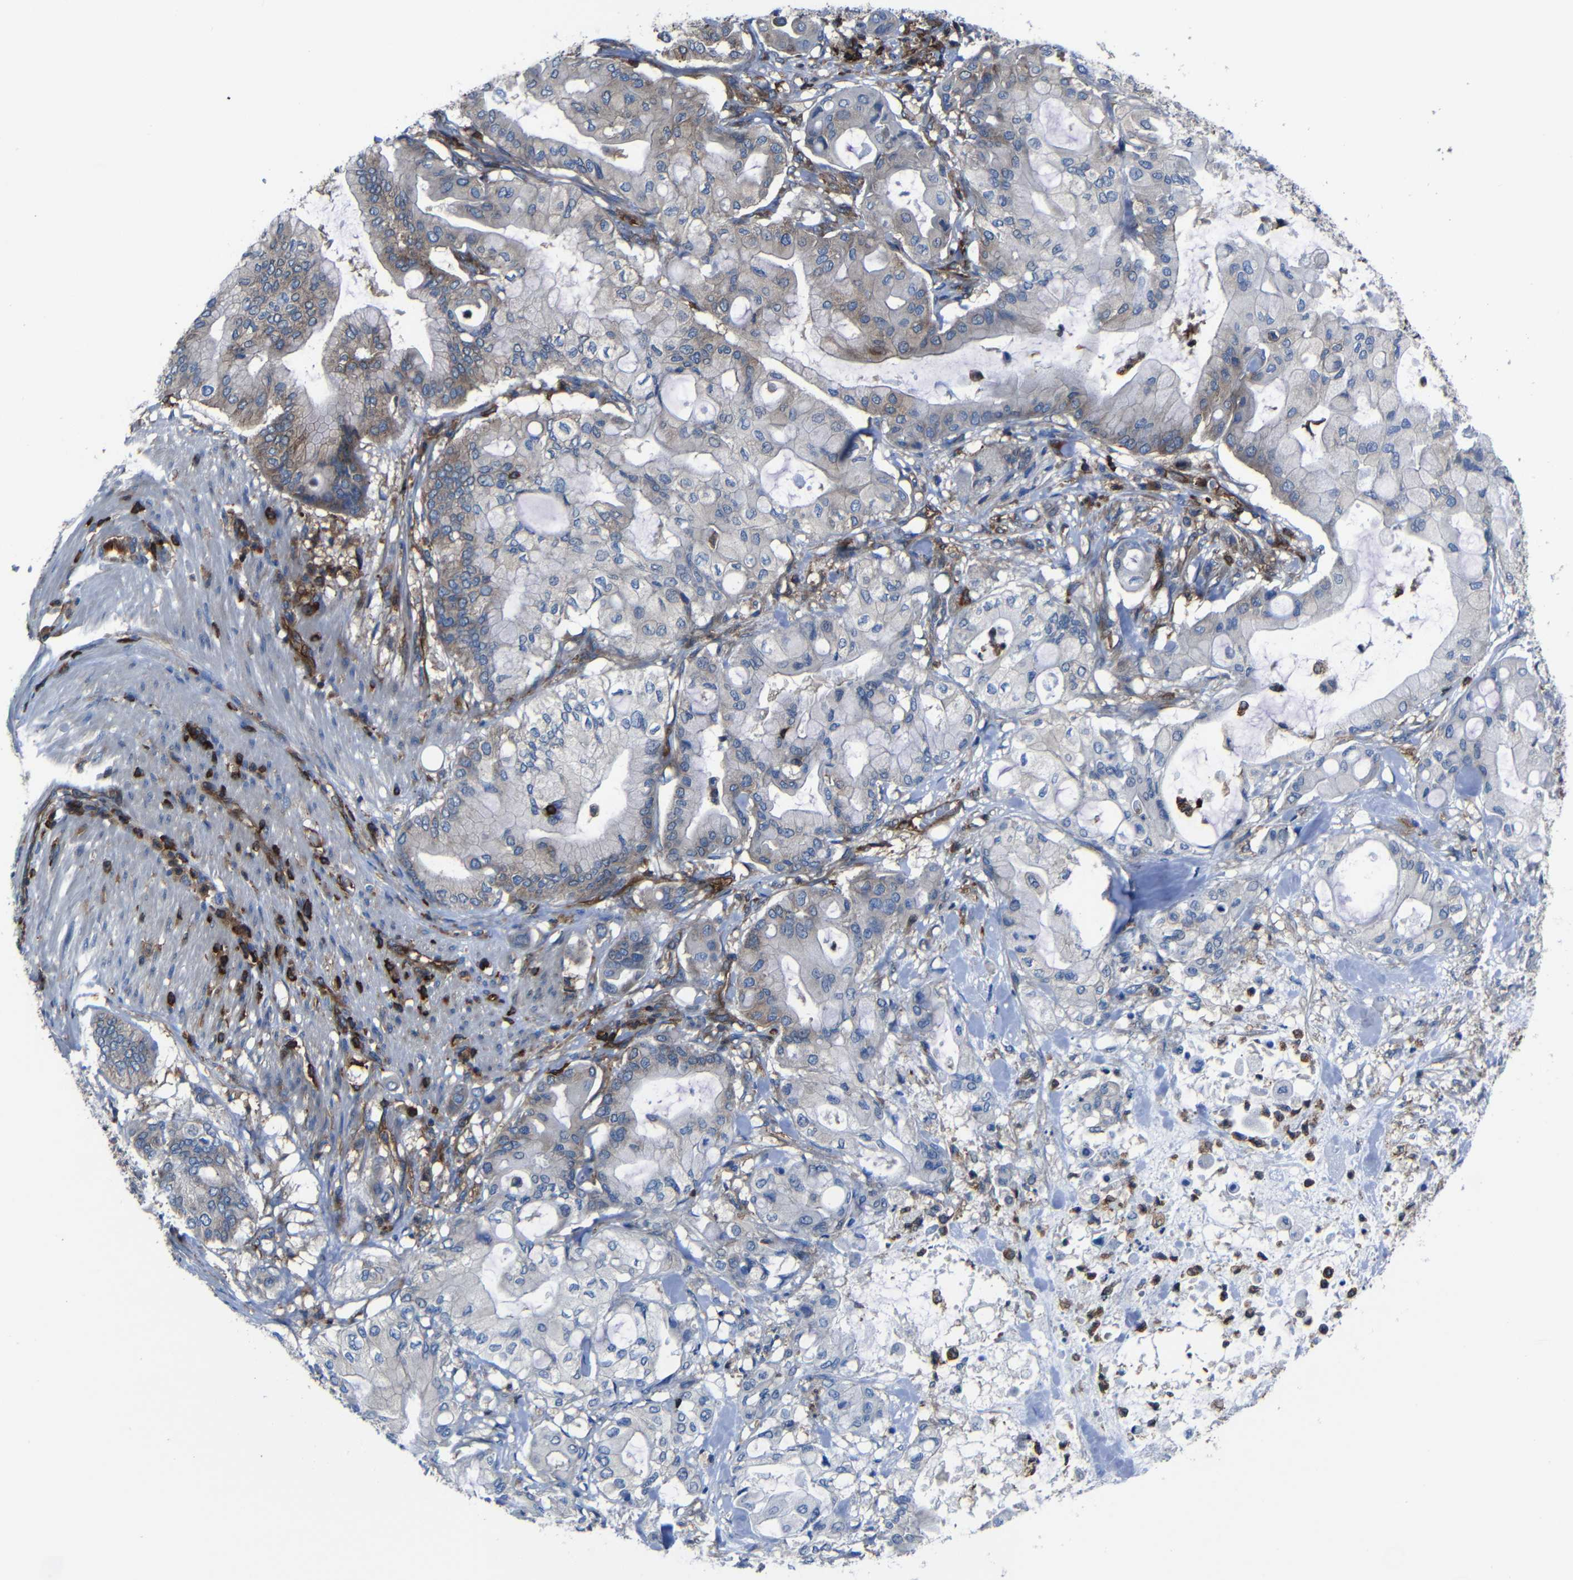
{"staining": {"intensity": "weak", "quantity": "<25%", "location": "cytoplasmic/membranous"}, "tissue": "pancreatic cancer", "cell_type": "Tumor cells", "image_type": "cancer", "snomed": [{"axis": "morphology", "description": "Adenocarcinoma, NOS"}, {"axis": "morphology", "description": "Adenocarcinoma, metastatic, NOS"}, {"axis": "topography", "description": "Lymph node"}, {"axis": "topography", "description": "Pancreas"}, {"axis": "topography", "description": "Duodenum"}], "caption": "Adenocarcinoma (pancreatic) was stained to show a protein in brown. There is no significant positivity in tumor cells.", "gene": "ARHGEF1", "patient": {"sex": "female", "age": 64}}